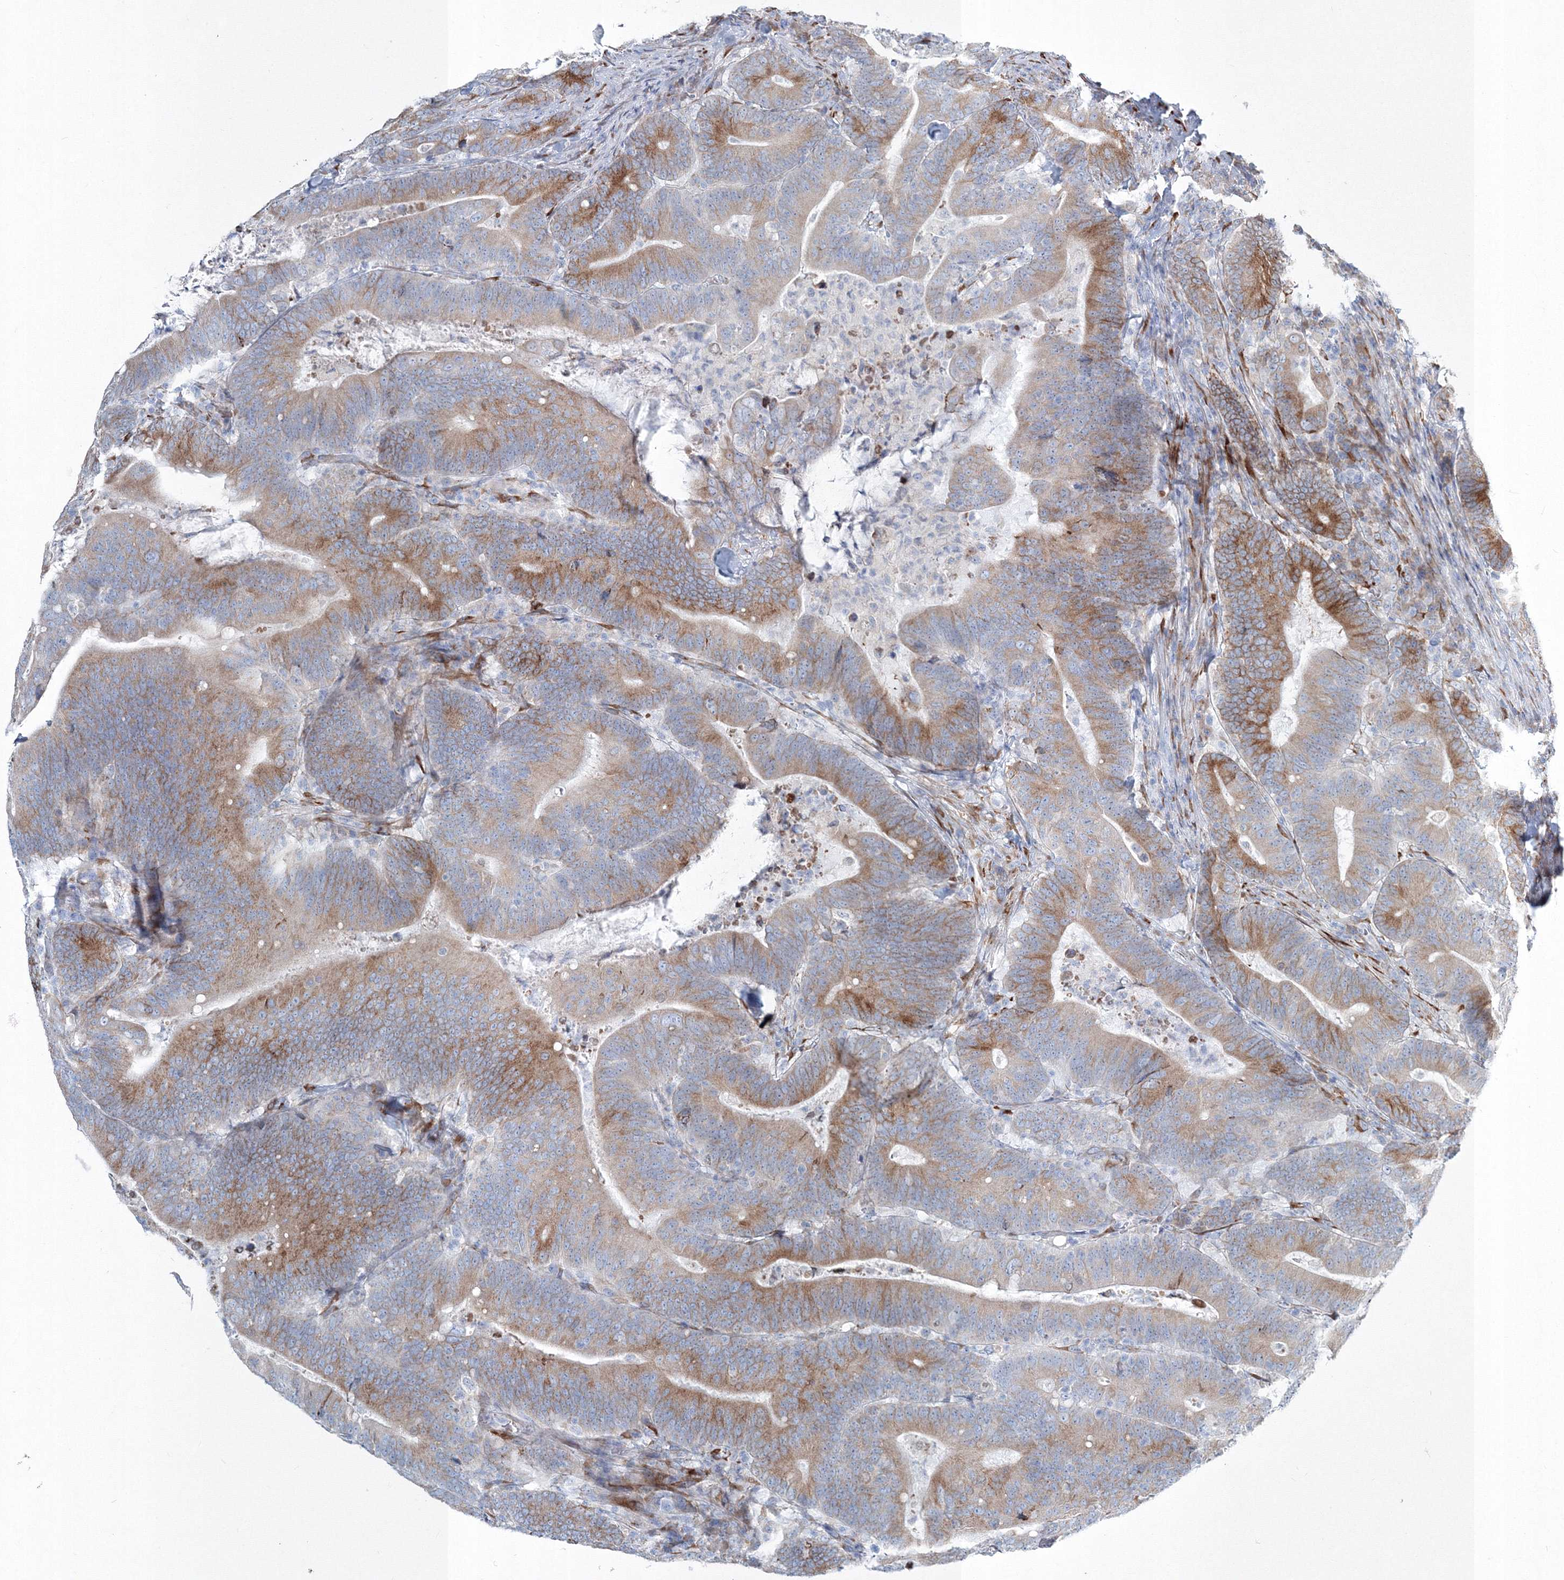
{"staining": {"intensity": "moderate", "quantity": "25%-75%", "location": "cytoplasmic/membranous"}, "tissue": "colorectal cancer", "cell_type": "Tumor cells", "image_type": "cancer", "snomed": [{"axis": "morphology", "description": "Adenocarcinoma, NOS"}, {"axis": "topography", "description": "Colon"}], "caption": "Immunohistochemistry (IHC) photomicrograph of adenocarcinoma (colorectal) stained for a protein (brown), which displays medium levels of moderate cytoplasmic/membranous positivity in about 25%-75% of tumor cells.", "gene": "RCN1", "patient": {"sex": "female", "age": 66}}